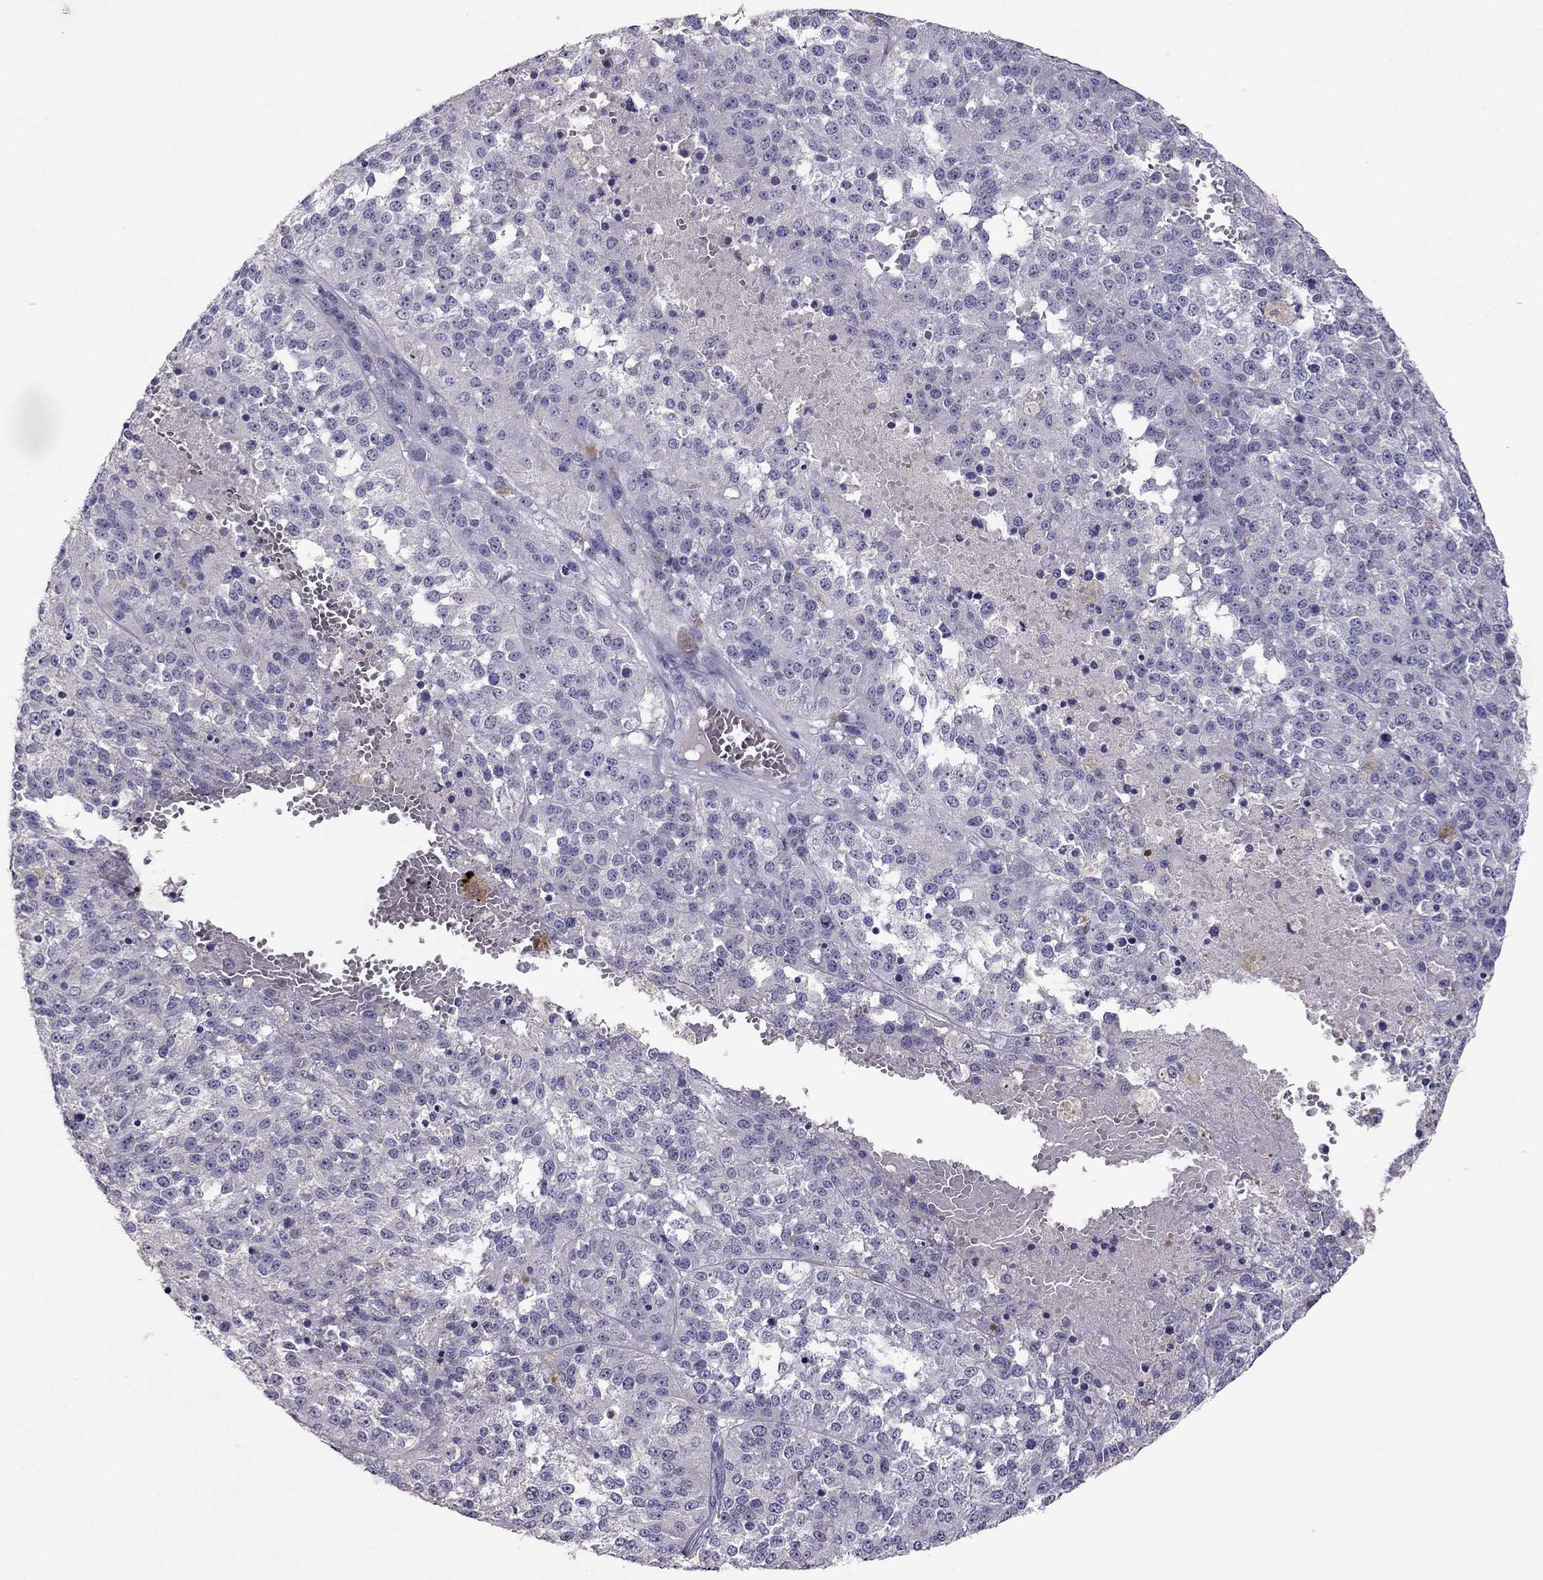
{"staining": {"intensity": "negative", "quantity": "none", "location": "none"}, "tissue": "melanoma", "cell_type": "Tumor cells", "image_type": "cancer", "snomed": [{"axis": "morphology", "description": "Malignant melanoma, Metastatic site"}, {"axis": "topography", "description": "Lymph node"}], "caption": "Tumor cells show no significant staining in malignant melanoma (metastatic site).", "gene": "RHO", "patient": {"sex": "female", "age": 64}}